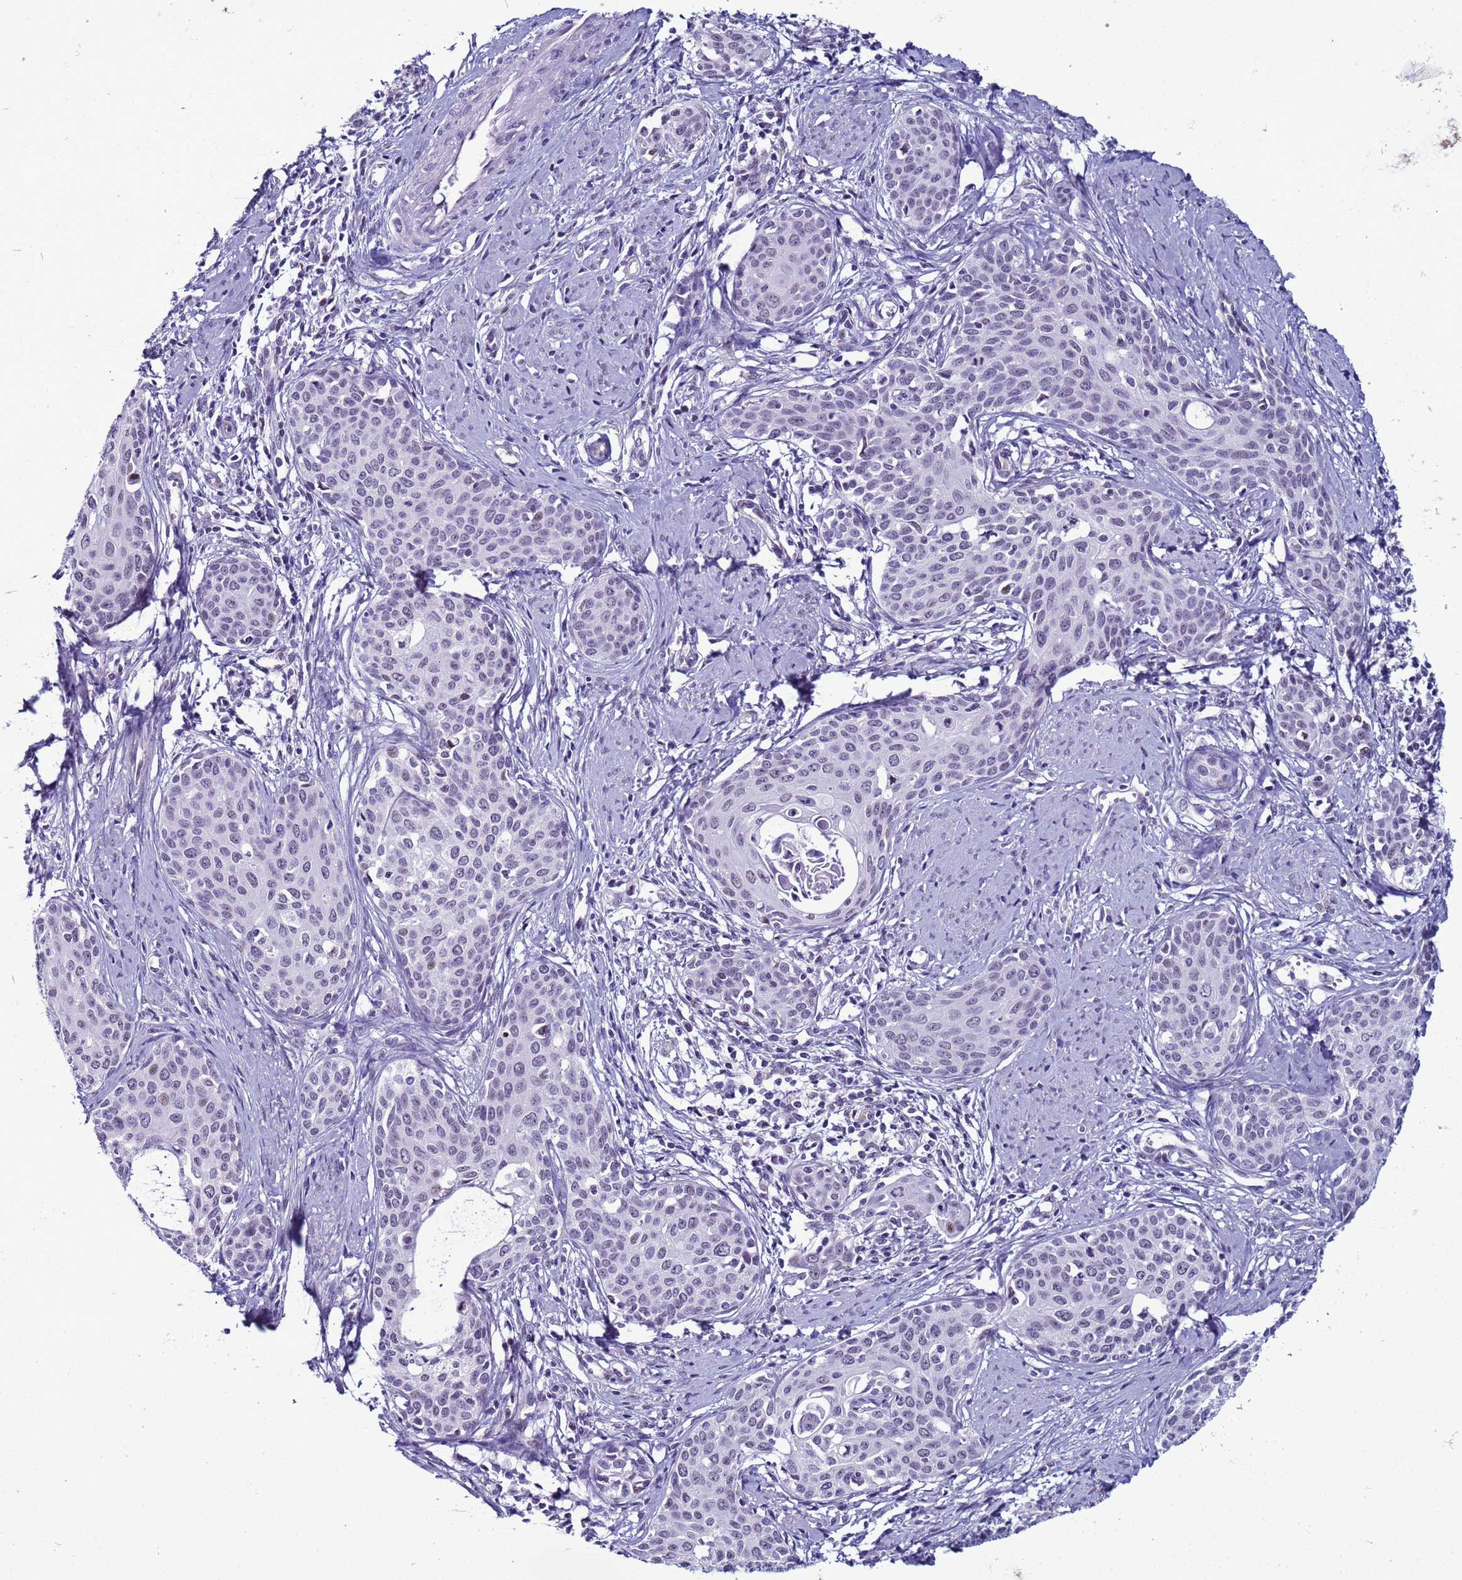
{"staining": {"intensity": "weak", "quantity": "<25%", "location": "nuclear"}, "tissue": "cervical cancer", "cell_type": "Tumor cells", "image_type": "cancer", "snomed": [{"axis": "morphology", "description": "Squamous cell carcinoma, NOS"}, {"axis": "topography", "description": "Cervix"}], "caption": "This is an IHC photomicrograph of cervical cancer (squamous cell carcinoma). There is no expression in tumor cells.", "gene": "LRRC10B", "patient": {"sex": "female", "age": 46}}